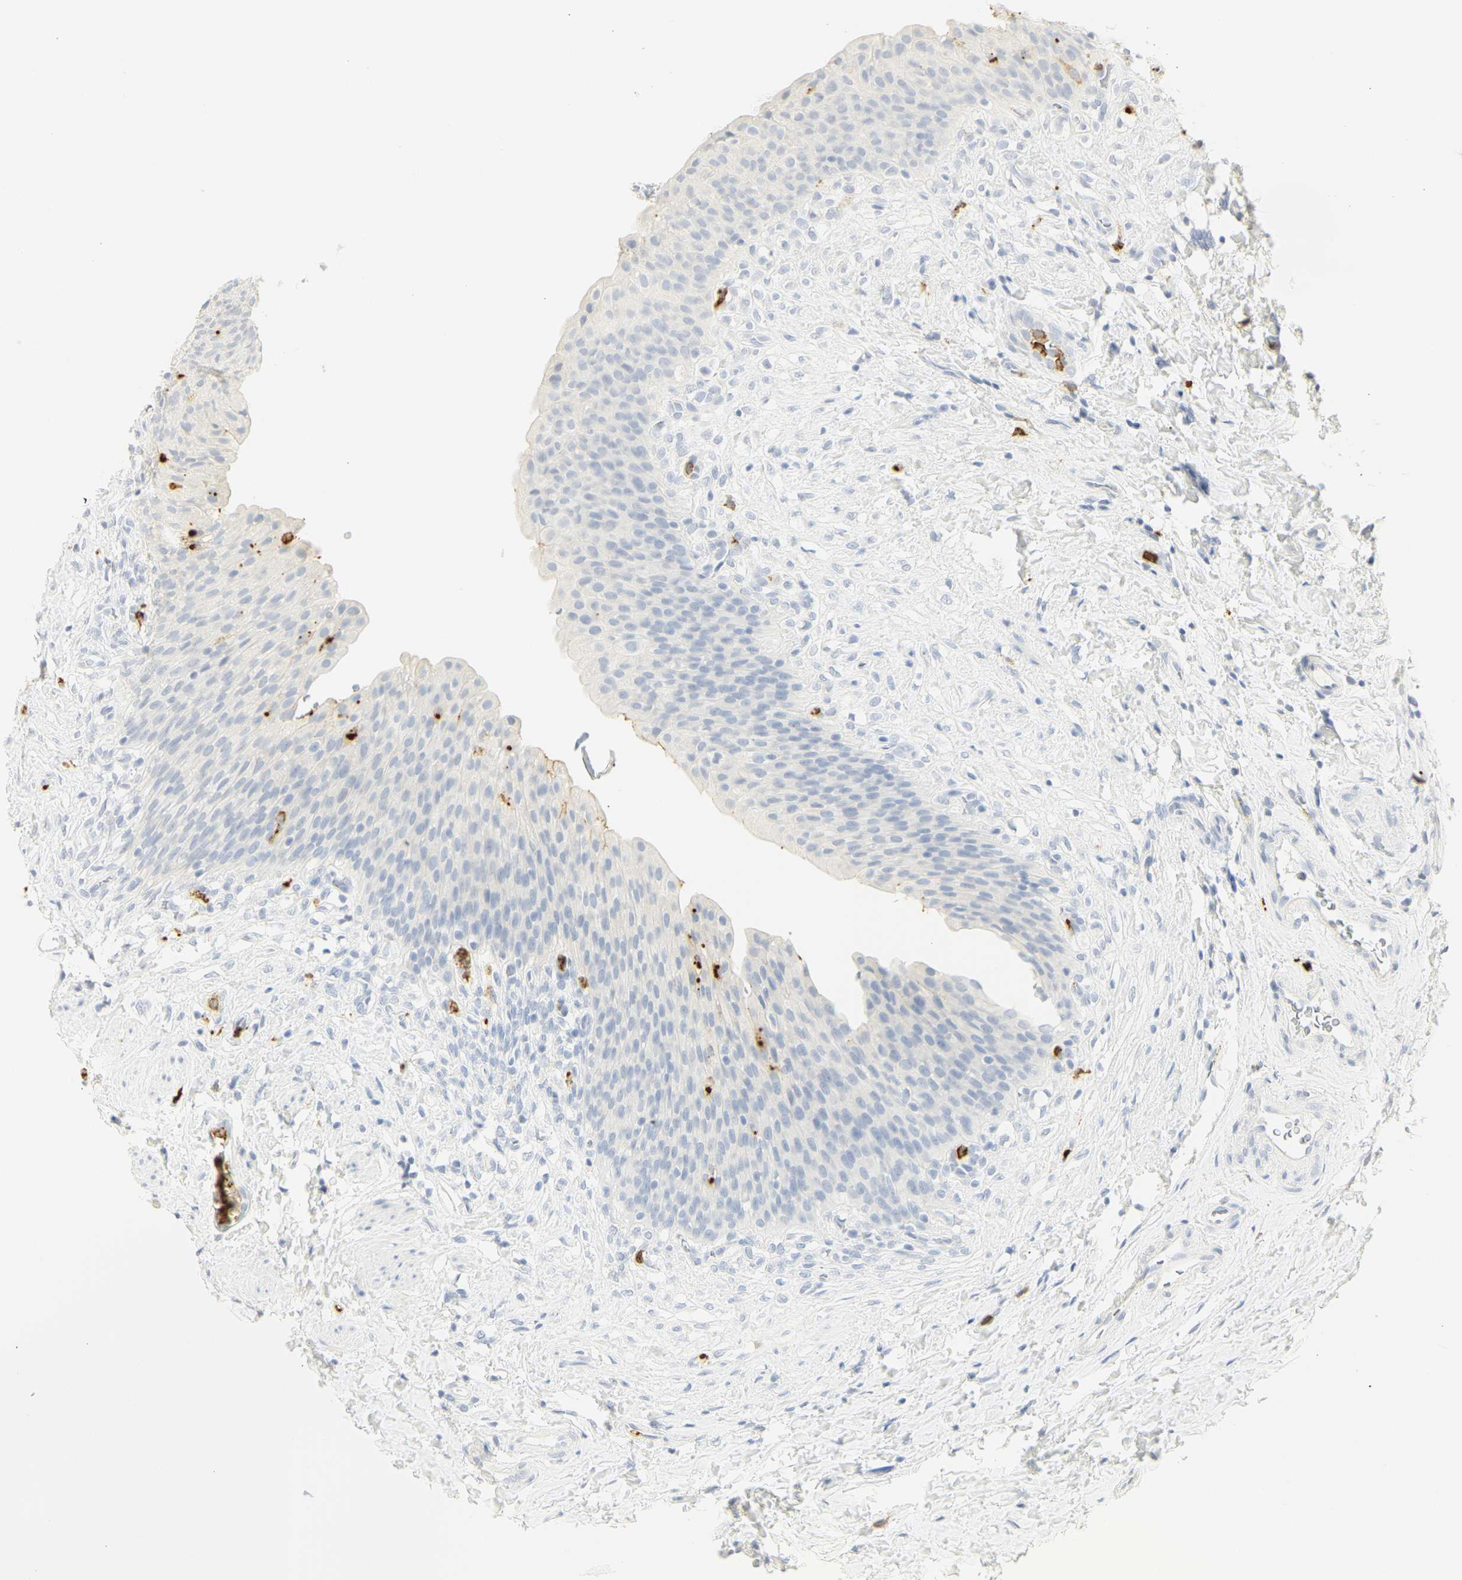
{"staining": {"intensity": "negative", "quantity": "none", "location": "none"}, "tissue": "urinary bladder", "cell_type": "Urothelial cells", "image_type": "normal", "snomed": [{"axis": "morphology", "description": "Normal tissue, NOS"}, {"axis": "topography", "description": "Urinary bladder"}], "caption": "Photomicrograph shows no protein positivity in urothelial cells of benign urinary bladder. (Brightfield microscopy of DAB IHC at high magnification).", "gene": "MPO", "patient": {"sex": "female", "age": 79}}